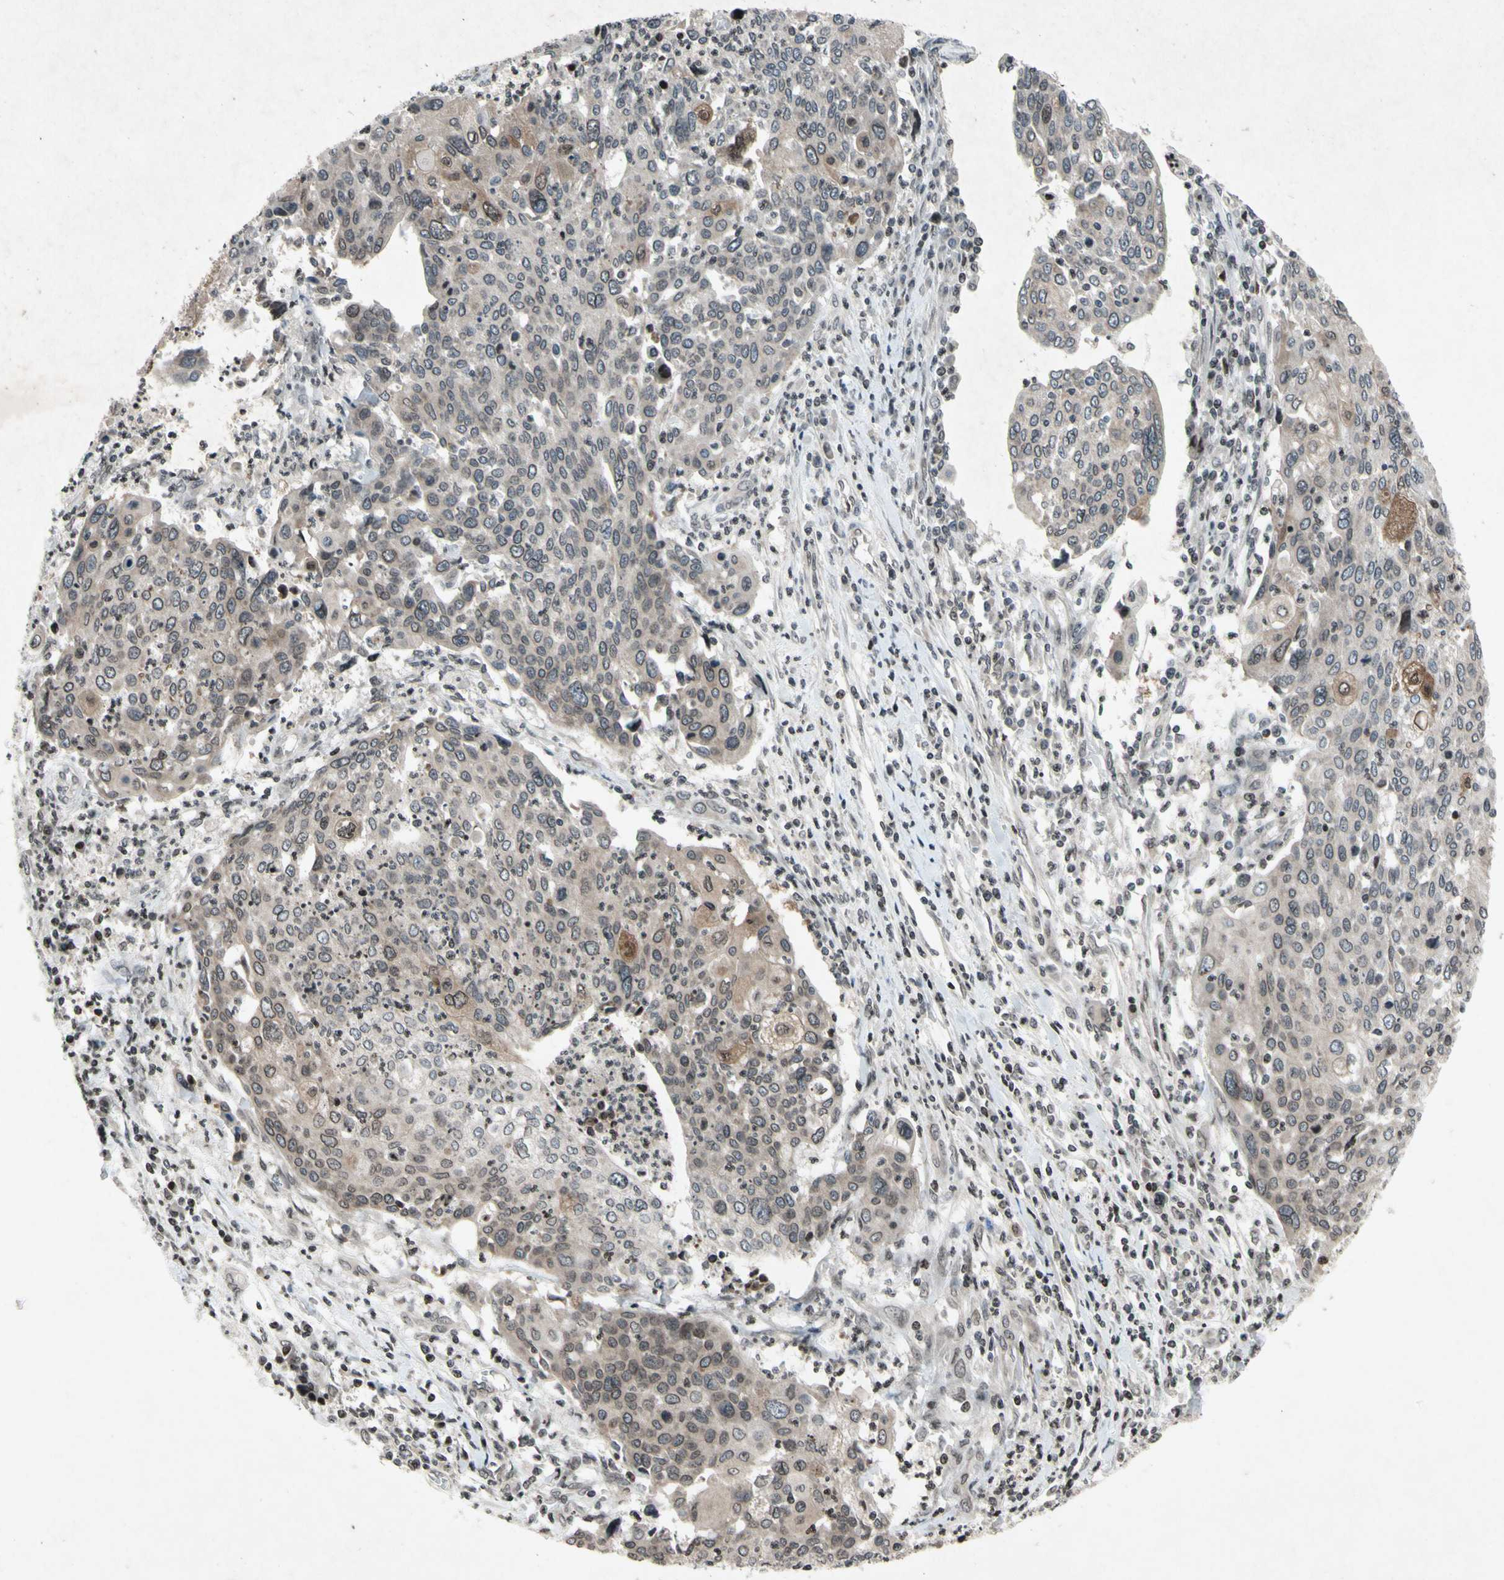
{"staining": {"intensity": "weak", "quantity": "25%-75%", "location": "cytoplasmic/membranous,nuclear"}, "tissue": "cervical cancer", "cell_type": "Tumor cells", "image_type": "cancer", "snomed": [{"axis": "morphology", "description": "Squamous cell carcinoma, NOS"}, {"axis": "topography", "description": "Cervix"}], "caption": "Tumor cells display weak cytoplasmic/membranous and nuclear staining in about 25%-75% of cells in cervical cancer (squamous cell carcinoma). Immunohistochemistry (ihc) stains the protein in brown and the nuclei are stained blue.", "gene": "XPO1", "patient": {"sex": "female", "age": 40}}